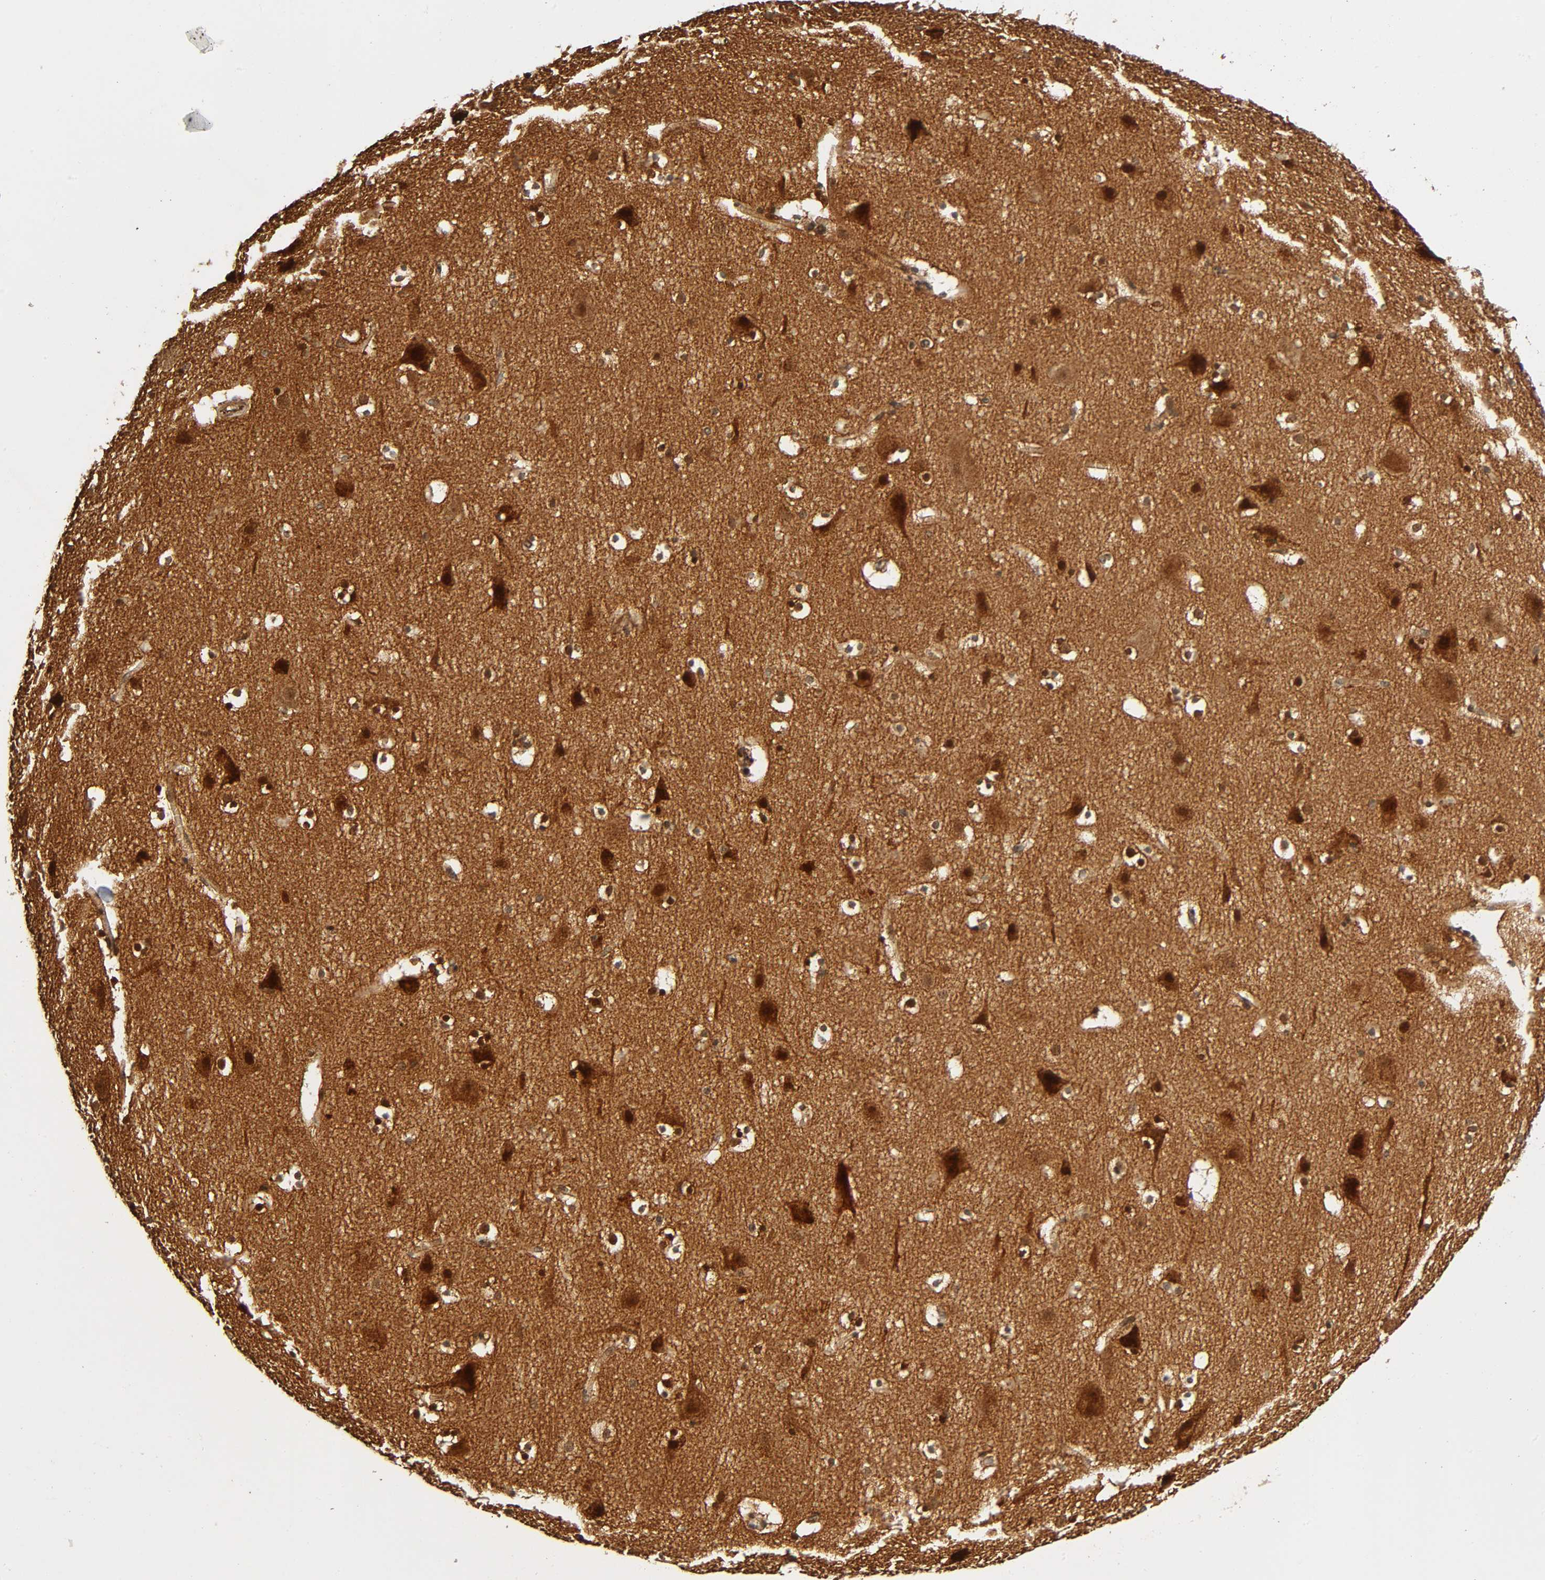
{"staining": {"intensity": "moderate", "quantity": ">75%", "location": "cytoplasmic/membranous"}, "tissue": "cerebral cortex", "cell_type": "Endothelial cells", "image_type": "normal", "snomed": [{"axis": "morphology", "description": "Normal tissue, NOS"}, {"axis": "topography", "description": "Cerebral cortex"}], "caption": "IHC histopathology image of benign cerebral cortex: cerebral cortex stained using immunohistochemistry shows medium levels of moderate protein expression localized specifically in the cytoplasmic/membranous of endothelial cells, appearing as a cytoplasmic/membranous brown color.", "gene": "IQCJ", "patient": {"sex": "male", "age": 45}}